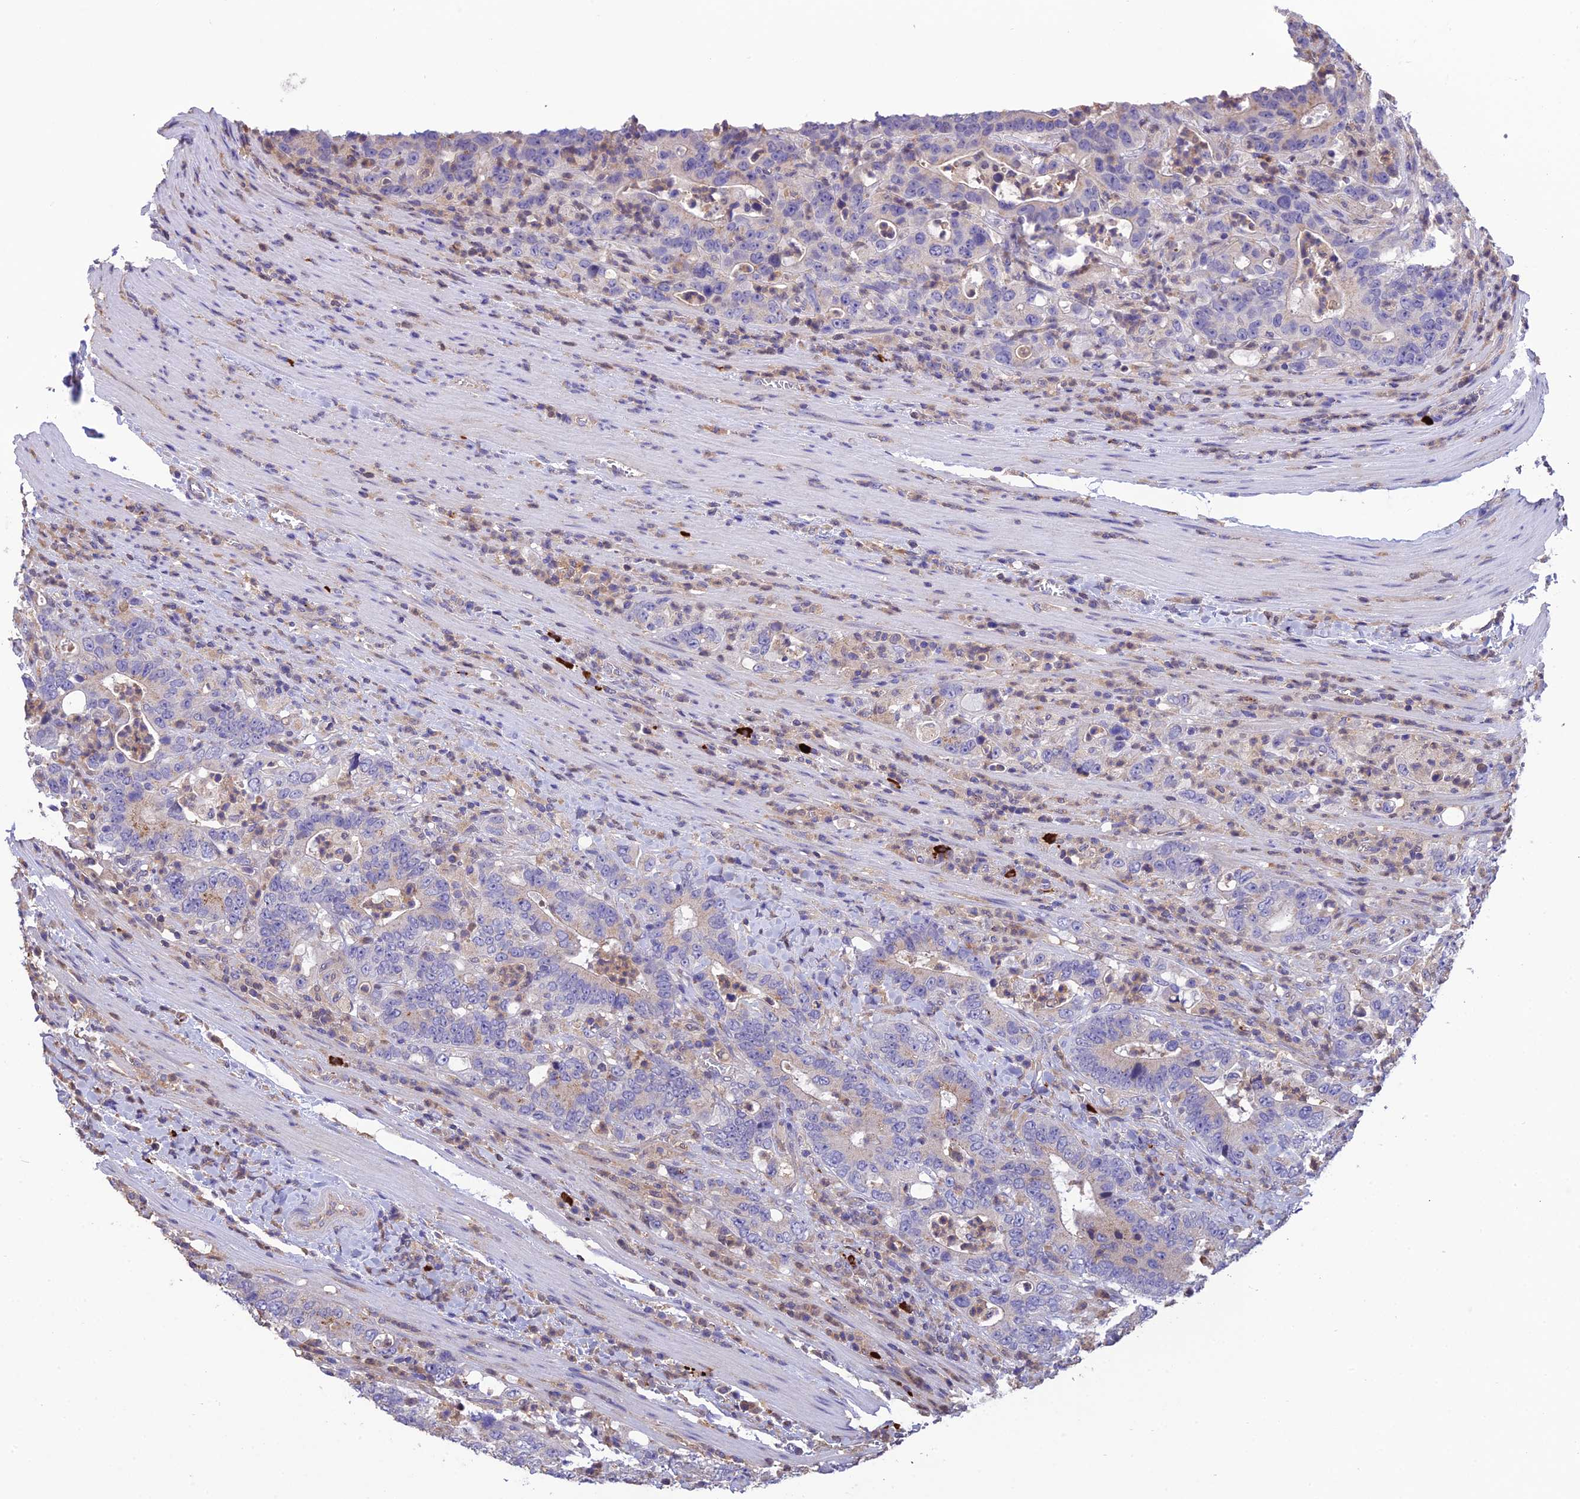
{"staining": {"intensity": "weak", "quantity": "<25%", "location": "cytoplasmic/membranous"}, "tissue": "colorectal cancer", "cell_type": "Tumor cells", "image_type": "cancer", "snomed": [{"axis": "morphology", "description": "Adenocarcinoma, NOS"}, {"axis": "topography", "description": "Colon"}], "caption": "There is no significant positivity in tumor cells of colorectal adenocarcinoma. Brightfield microscopy of immunohistochemistry stained with DAB (3,3'-diaminobenzidine) (brown) and hematoxylin (blue), captured at high magnification.", "gene": "MIOS", "patient": {"sex": "female", "age": 75}}